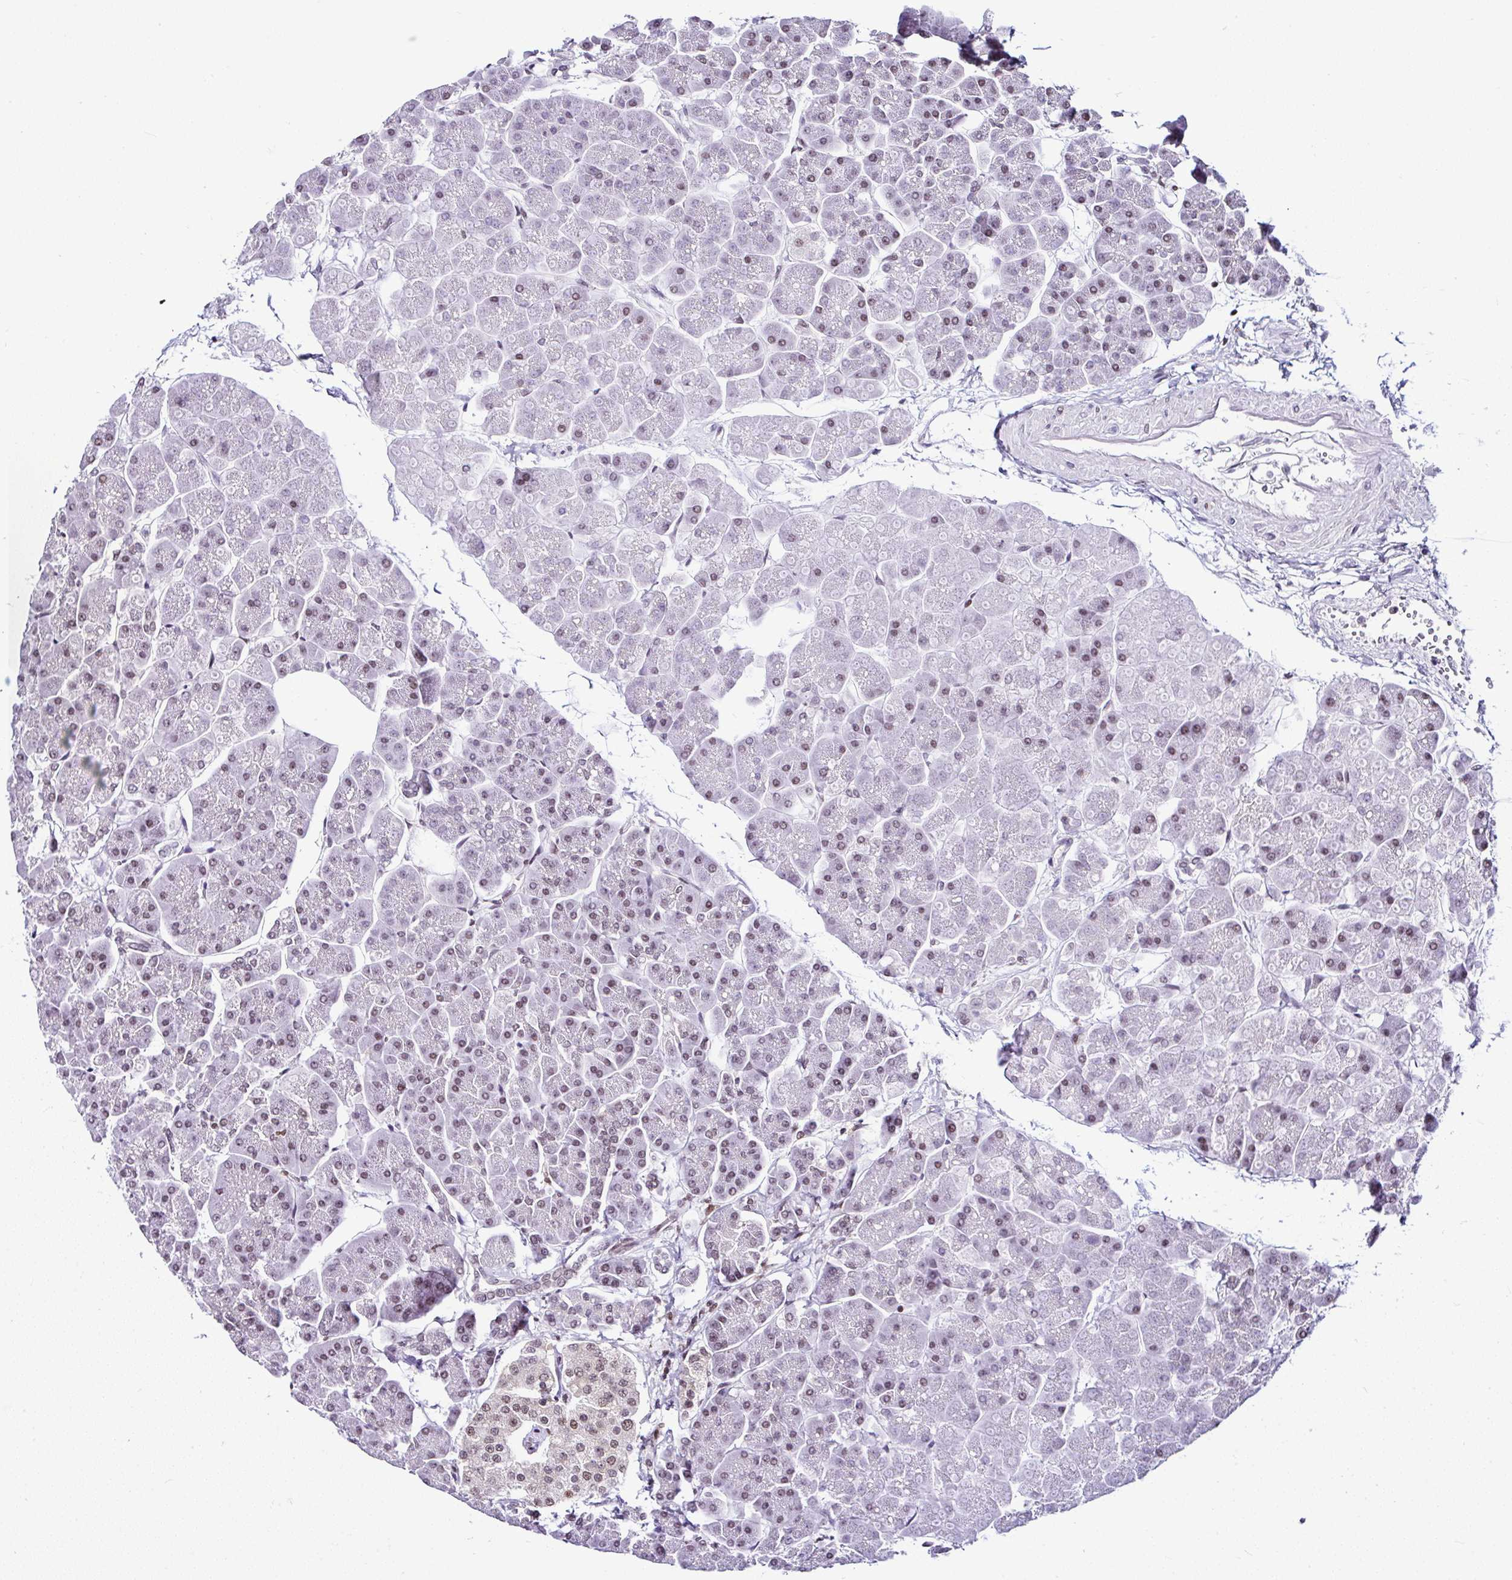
{"staining": {"intensity": "moderate", "quantity": ">75%", "location": "nuclear"}, "tissue": "pancreas", "cell_type": "Exocrine glandular cells", "image_type": "normal", "snomed": [{"axis": "morphology", "description": "Normal tissue, NOS"}, {"axis": "topography", "description": "Pancreas"}, {"axis": "topography", "description": "Peripheral nerve tissue"}], "caption": "An IHC image of benign tissue is shown. Protein staining in brown labels moderate nuclear positivity in pancreas within exocrine glandular cells.", "gene": "DR1", "patient": {"sex": "male", "age": 54}}